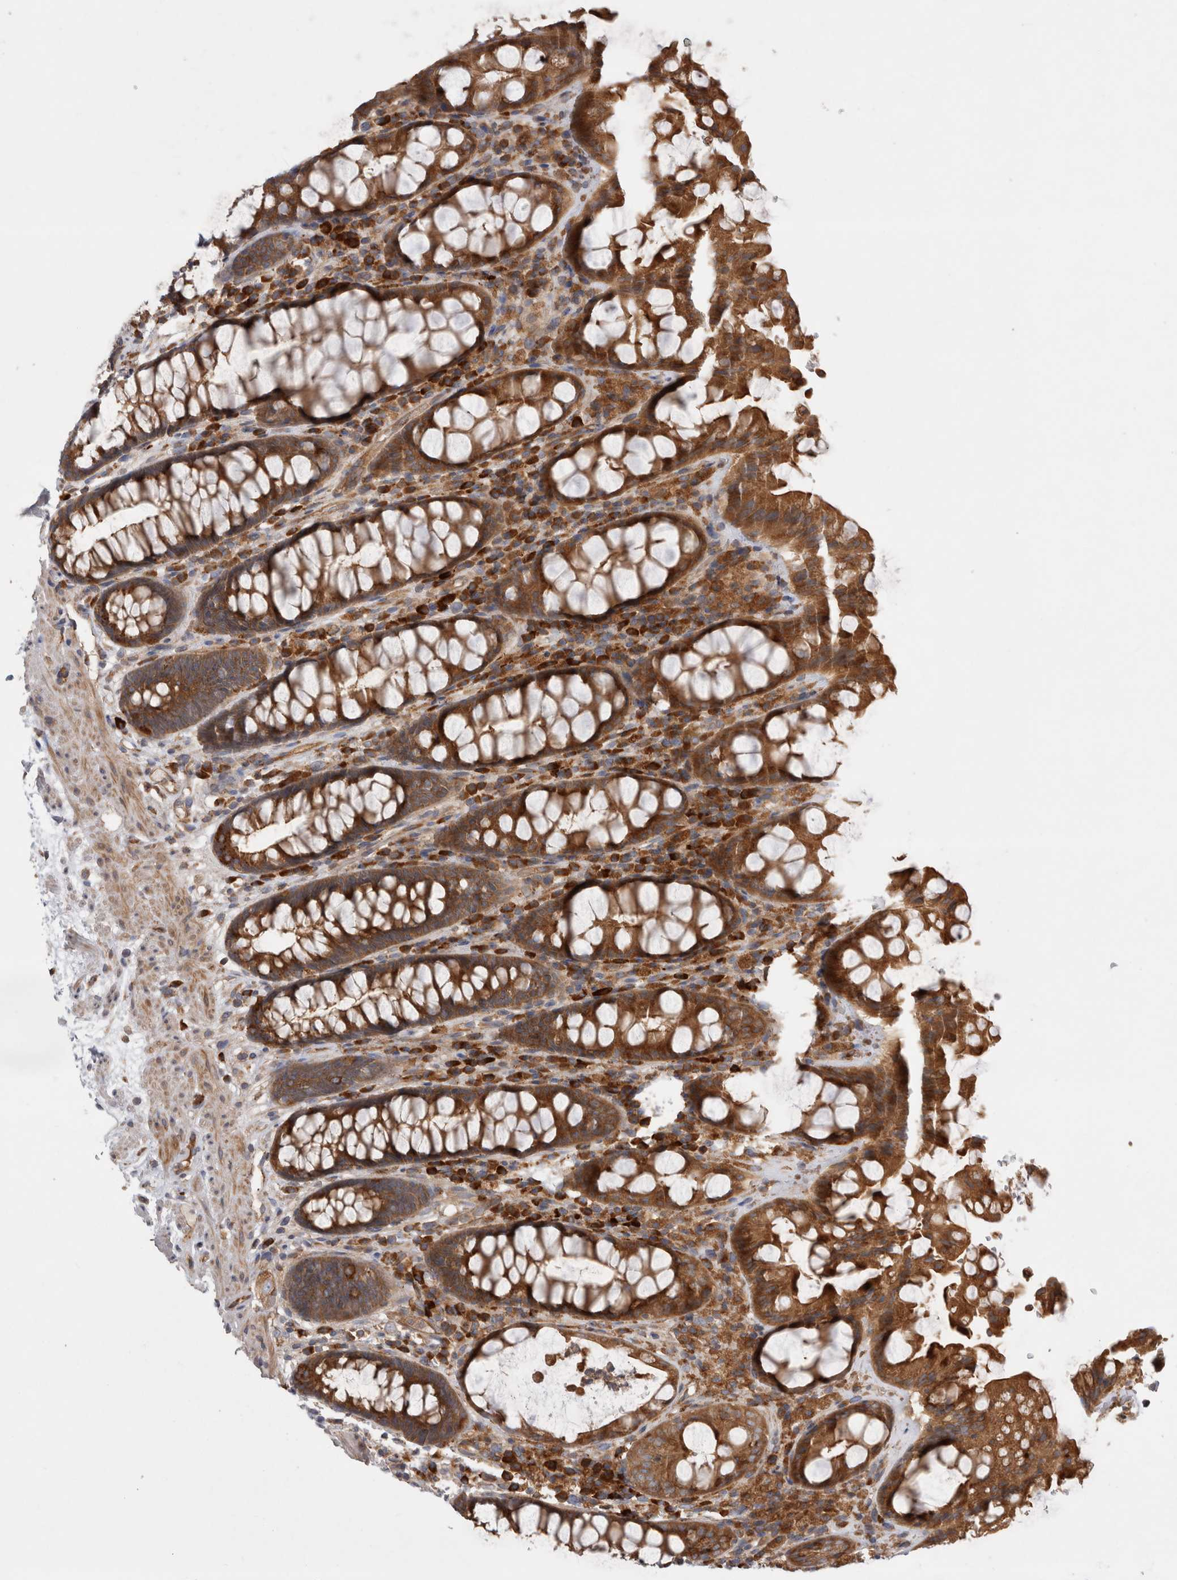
{"staining": {"intensity": "strong", "quantity": ">75%", "location": "cytoplasmic/membranous"}, "tissue": "rectum", "cell_type": "Glandular cells", "image_type": "normal", "snomed": [{"axis": "morphology", "description": "Normal tissue, NOS"}, {"axis": "topography", "description": "Rectum"}], "caption": "Glandular cells reveal high levels of strong cytoplasmic/membranous expression in about >75% of cells in normal rectum.", "gene": "PDCD10", "patient": {"sex": "male", "age": 64}}